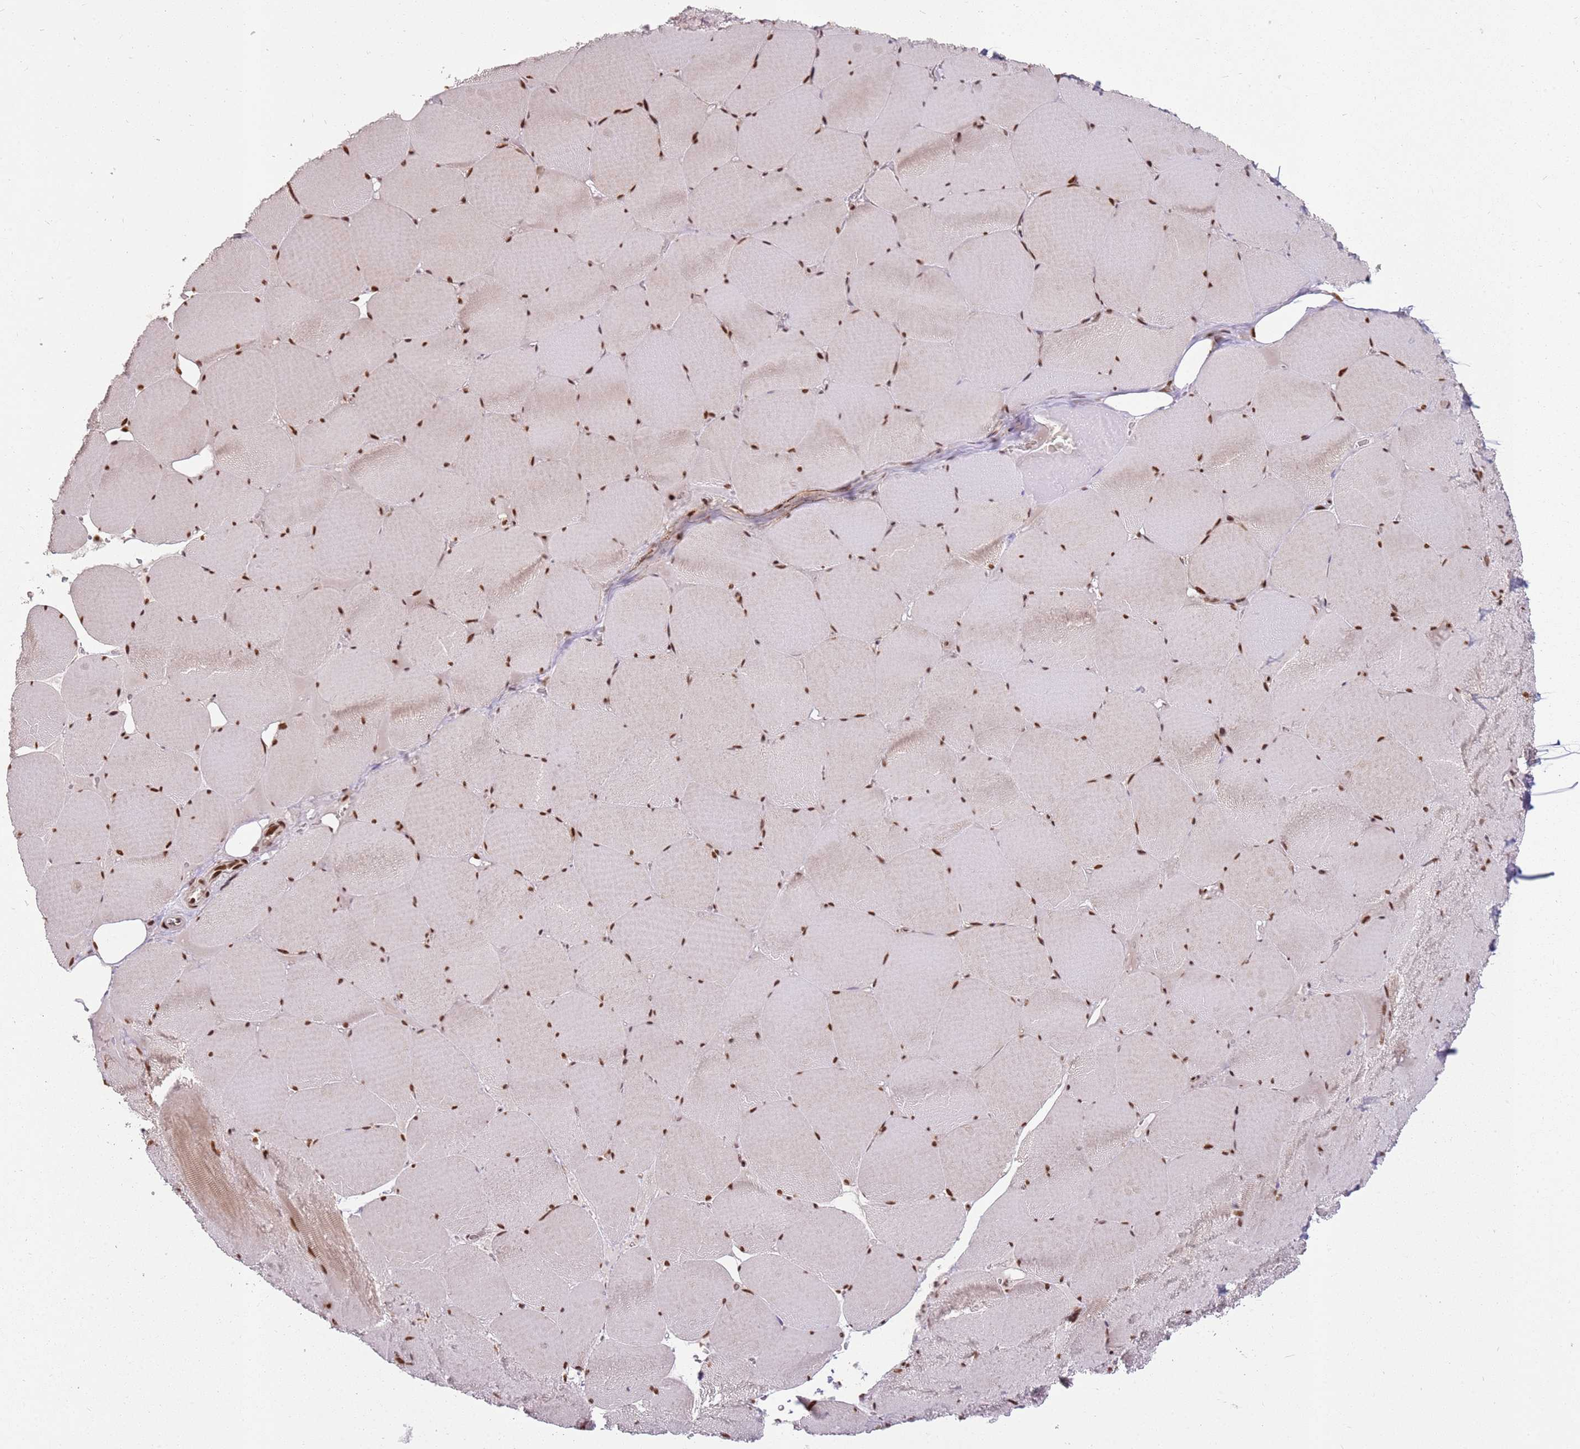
{"staining": {"intensity": "moderate", "quantity": ">75%", "location": "cytoplasmic/membranous,nuclear"}, "tissue": "skeletal muscle", "cell_type": "Myocytes", "image_type": "normal", "snomed": [{"axis": "morphology", "description": "Normal tissue, NOS"}, {"axis": "topography", "description": "Skeletal muscle"}, {"axis": "topography", "description": "Head-Neck"}], "caption": "Protein staining of benign skeletal muscle demonstrates moderate cytoplasmic/membranous,nuclear staining in about >75% of myocytes.", "gene": "TENT4A", "patient": {"sex": "male", "age": 66}}